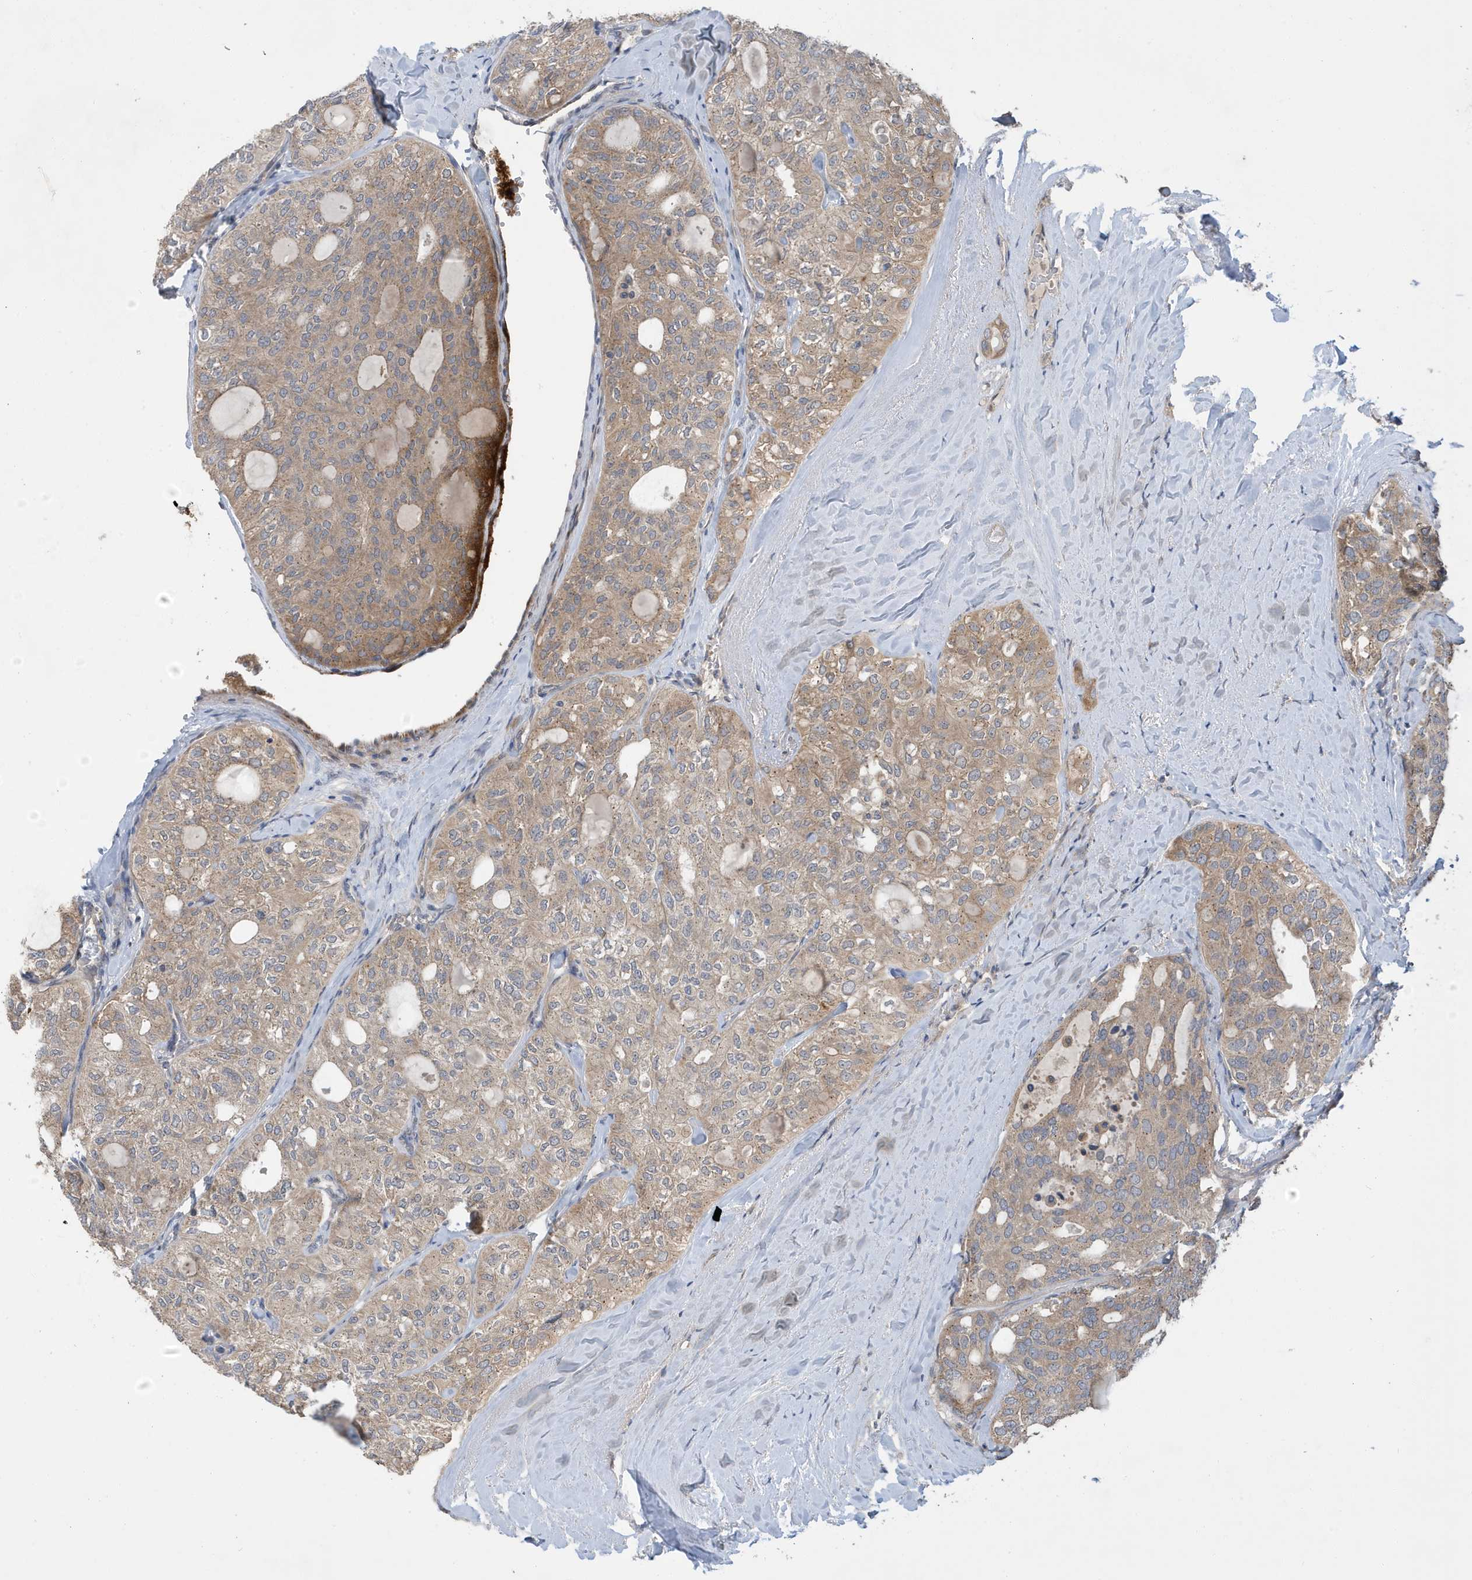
{"staining": {"intensity": "weak", "quantity": "25%-75%", "location": "cytoplasmic/membranous"}, "tissue": "thyroid cancer", "cell_type": "Tumor cells", "image_type": "cancer", "snomed": [{"axis": "morphology", "description": "Follicular adenoma carcinoma, NOS"}, {"axis": "topography", "description": "Thyroid gland"}], "caption": "Immunohistochemistry (IHC) histopathology image of human thyroid follicular adenoma carcinoma stained for a protein (brown), which demonstrates low levels of weak cytoplasmic/membranous expression in about 25%-75% of tumor cells.", "gene": "LAPTM4A", "patient": {"sex": "male", "age": 75}}